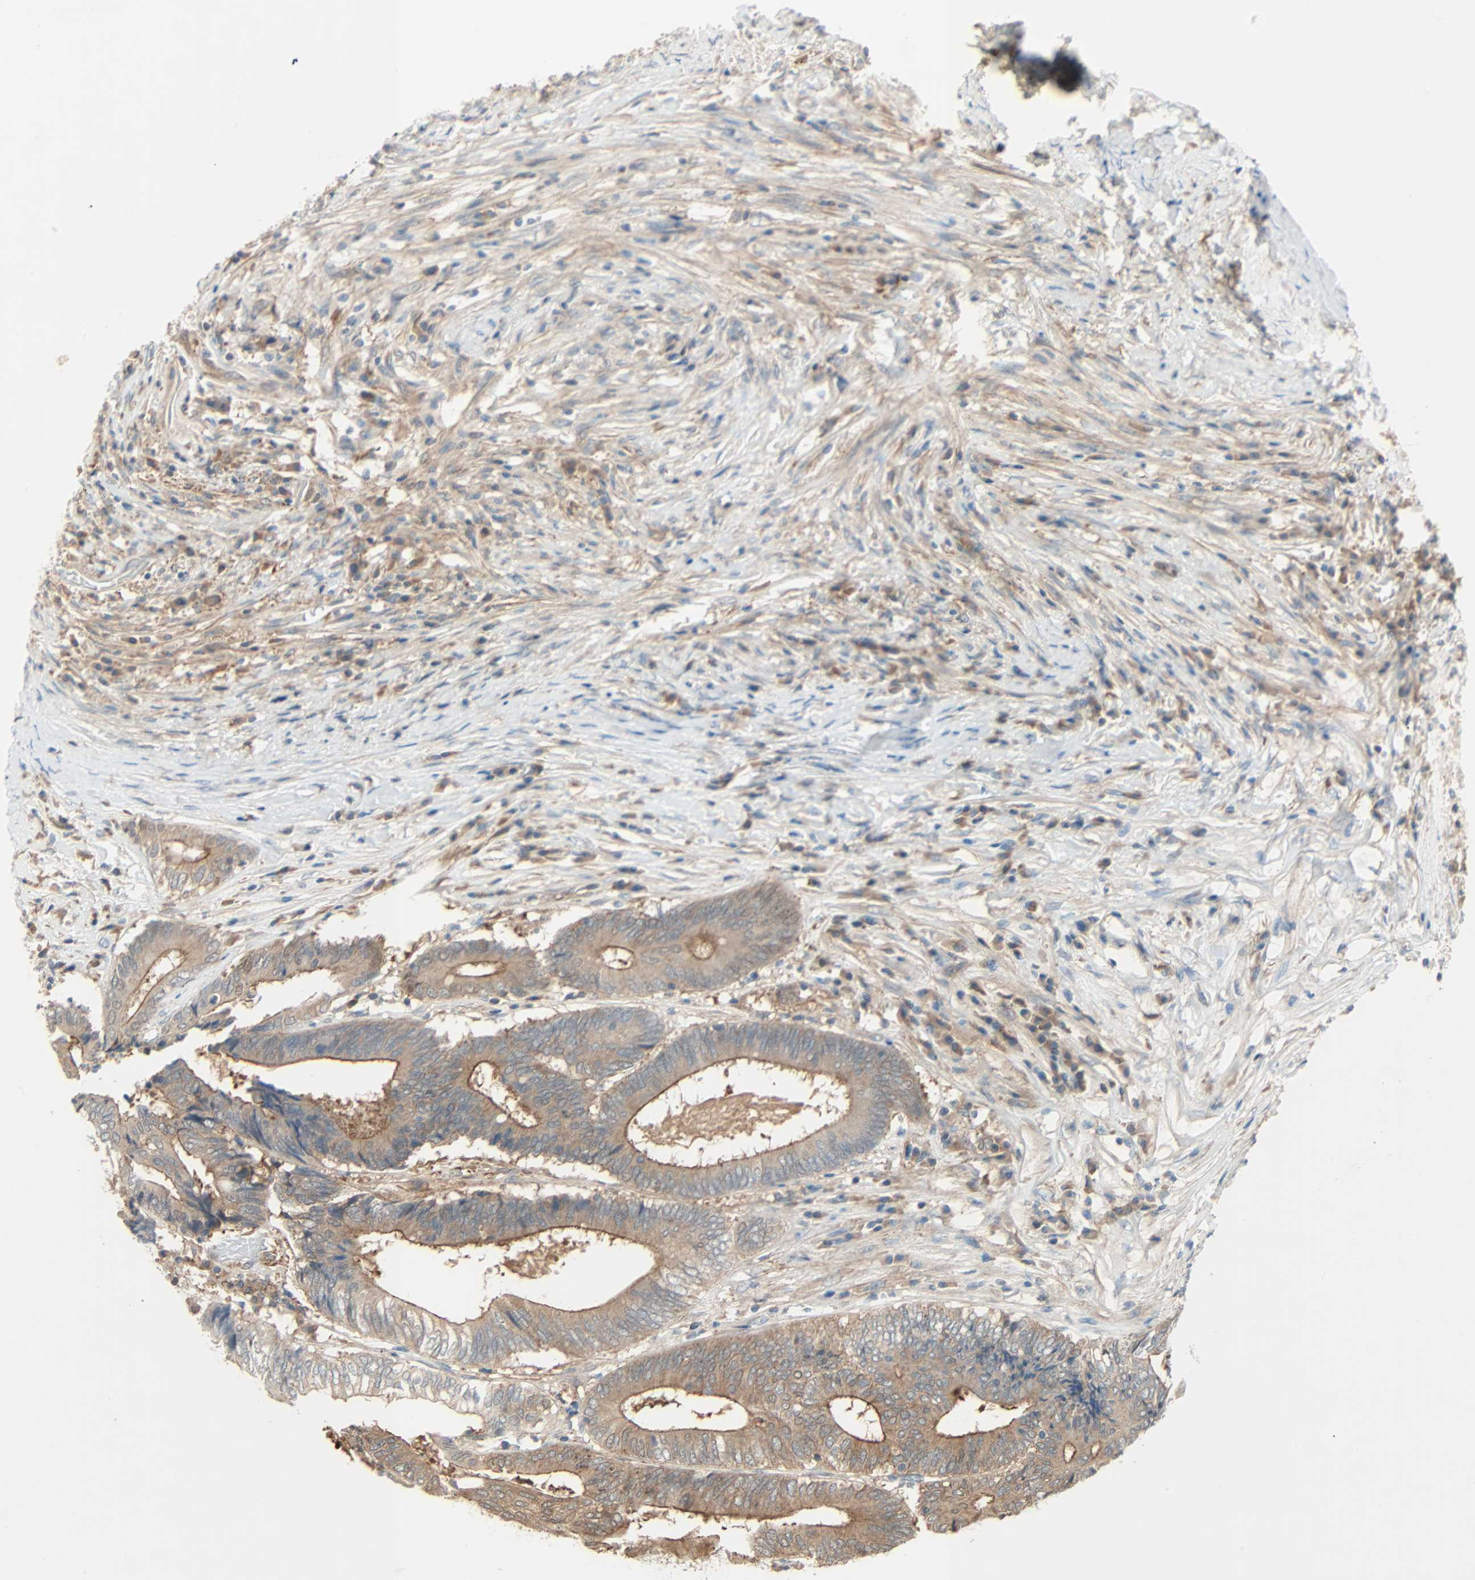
{"staining": {"intensity": "moderate", "quantity": ">75%", "location": "cytoplasmic/membranous"}, "tissue": "colorectal cancer", "cell_type": "Tumor cells", "image_type": "cancer", "snomed": [{"axis": "morphology", "description": "Adenocarcinoma, NOS"}, {"axis": "topography", "description": "Rectum"}], "caption": "IHC of colorectal cancer exhibits medium levels of moderate cytoplasmic/membranous positivity in approximately >75% of tumor cells.", "gene": "TNFRSF12A", "patient": {"sex": "male", "age": 63}}